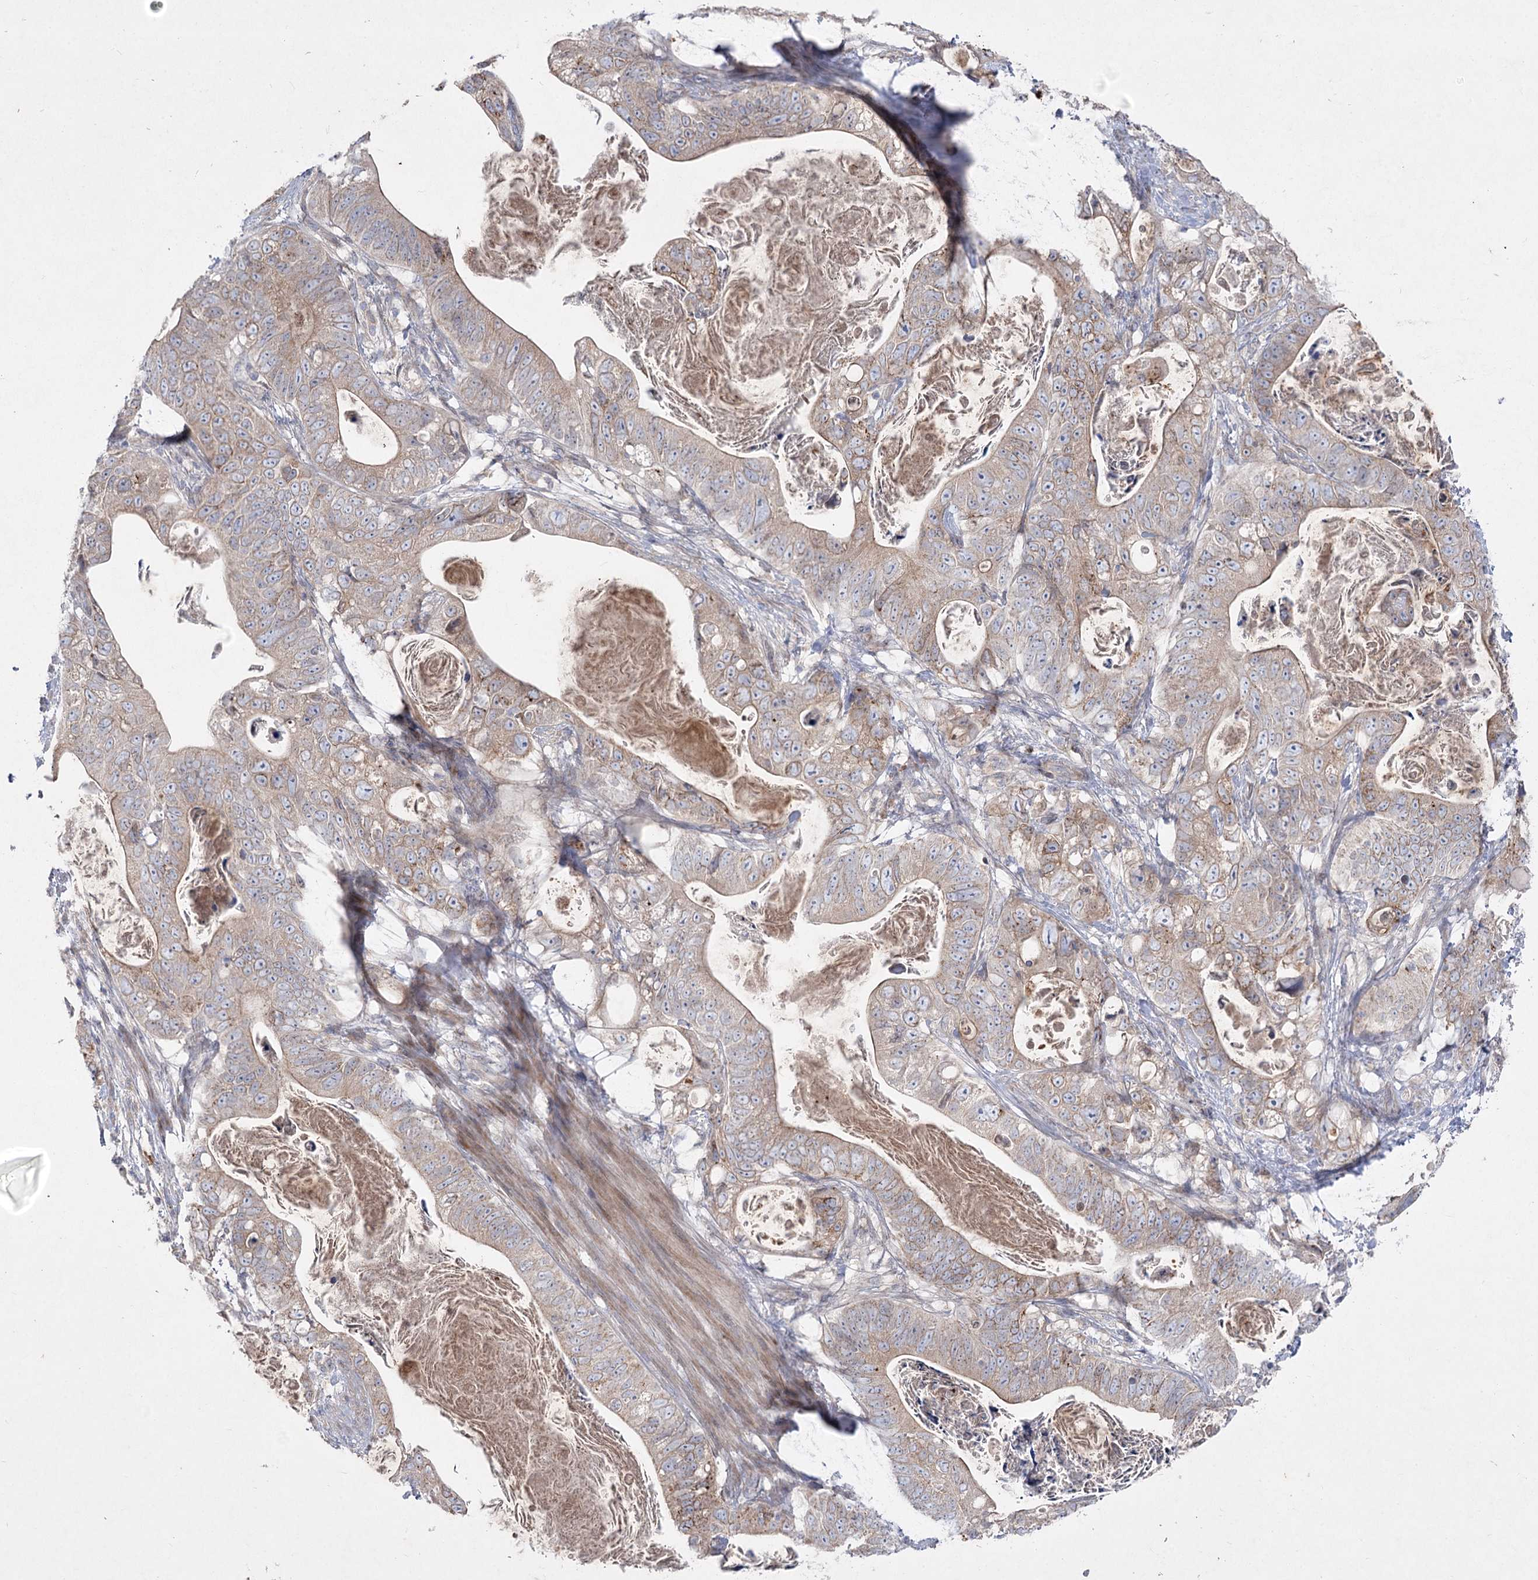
{"staining": {"intensity": "moderate", "quantity": ">75%", "location": "cytoplasmic/membranous"}, "tissue": "stomach cancer", "cell_type": "Tumor cells", "image_type": "cancer", "snomed": [{"axis": "morphology", "description": "Normal tissue, NOS"}, {"axis": "morphology", "description": "Adenocarcinoma, NOS"}, {"axis": "topography", "description": "Stomach"}], "caption": "Approximately >75% of tumor cells in human adenocarcinoma (stomach) reveal moderate cytoplasmic/membranous protein expression as visualized by brown immunohistochemical staining.", "gene": "SH3BP5L", "patient": {"sex": "female", "age": 89}}